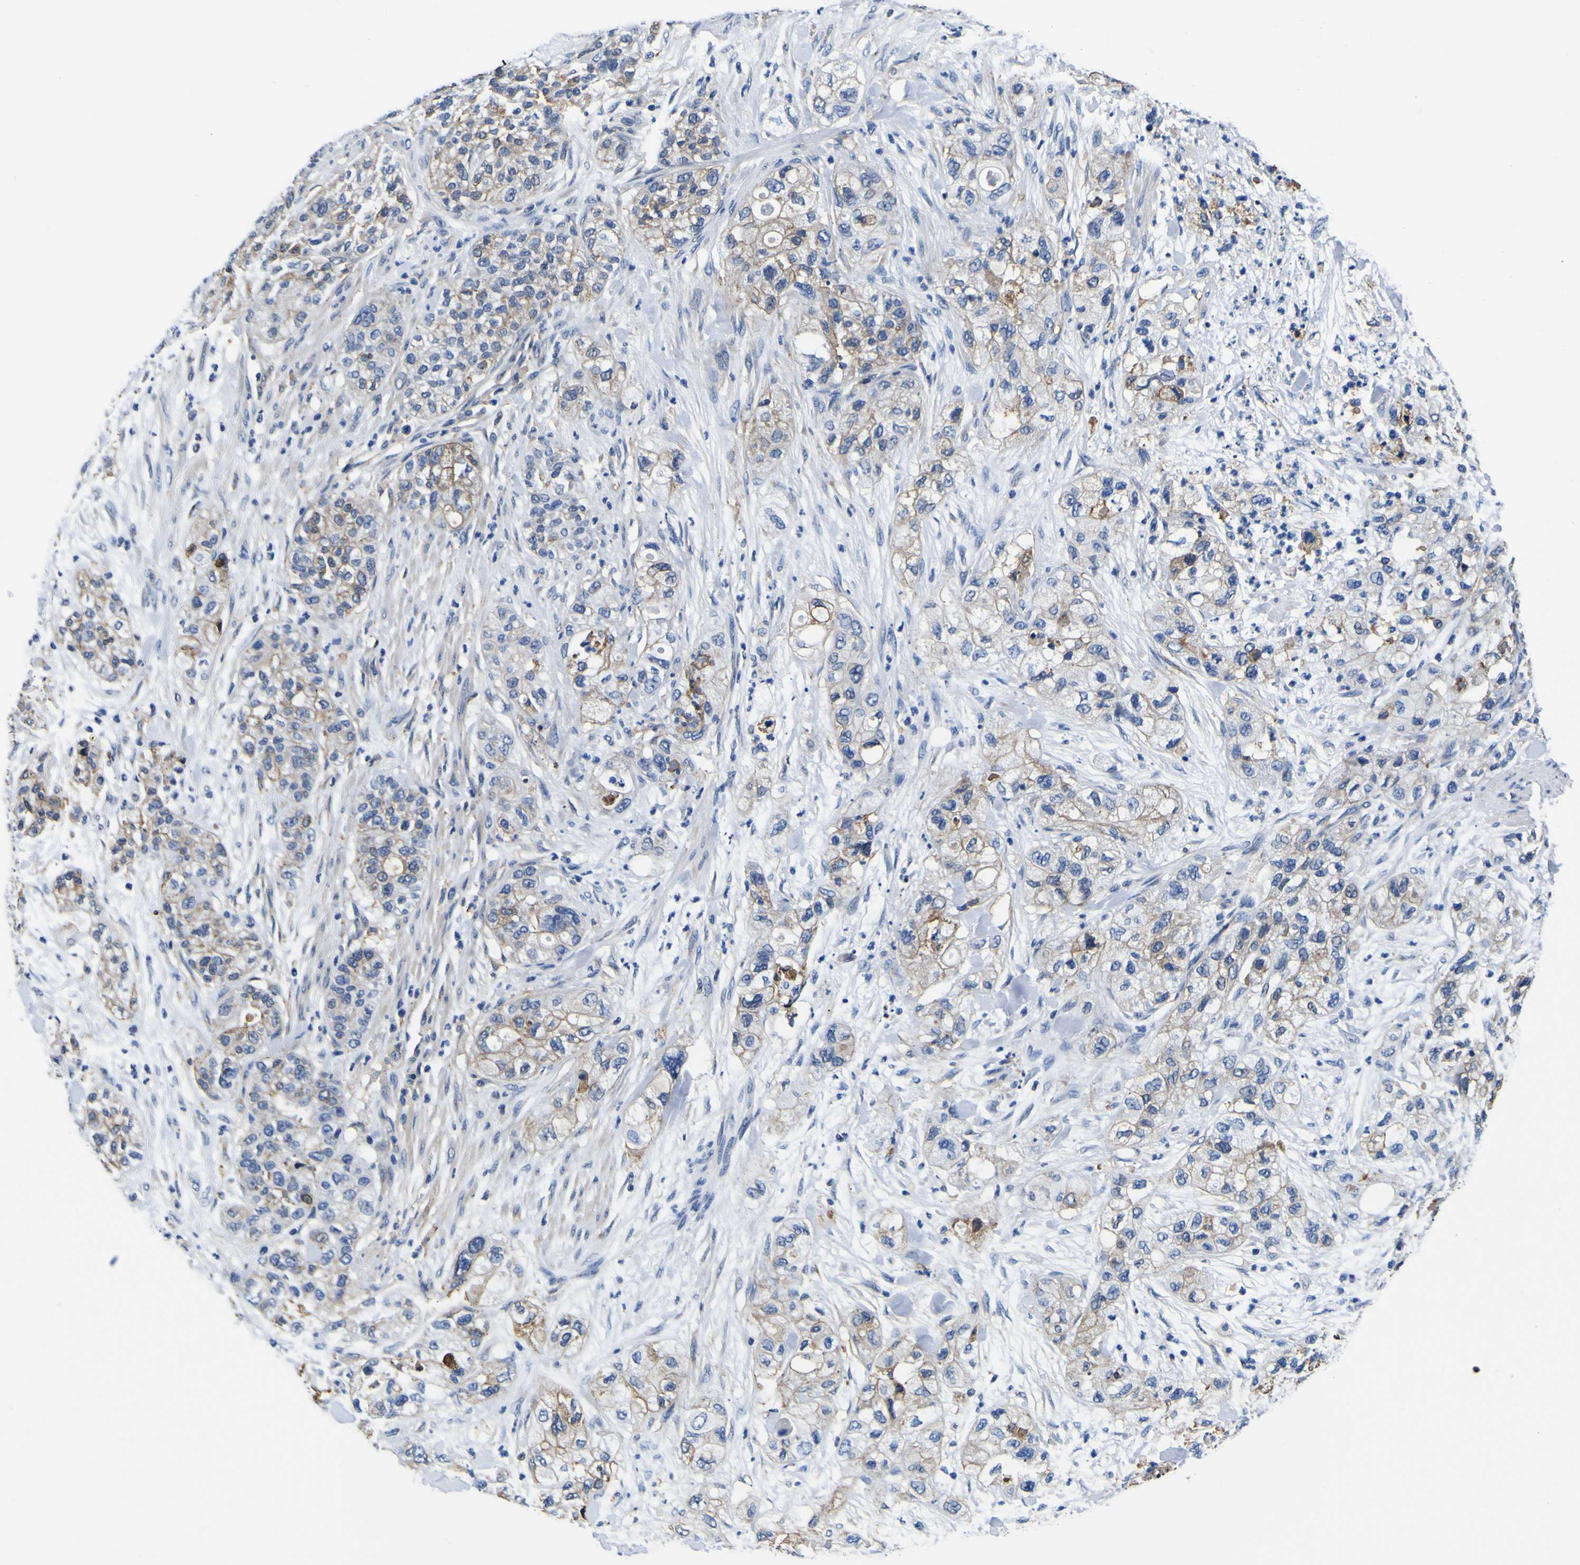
{"staining": {"intensity": "moderate", "quantity": "25%-75%", "location": "cytoplasmic/membranous"}, "tissue": "pancreatic cancer", "cell_type": "Tumor cells", "image_type": "cancer", "snomed": [{"axis": "morphology", "description": "Adenocarcinoma, NOS"}, {"axis": "topography", "description": "Pancreas"}], "caption": "Pancreatic adenocarcinoma stained for a protein demonstrates moderate cytoplasmic/membranous positivity in tumor cells.", "gene": "PXDN", "patient": {"sex": "female", "age": 78}}